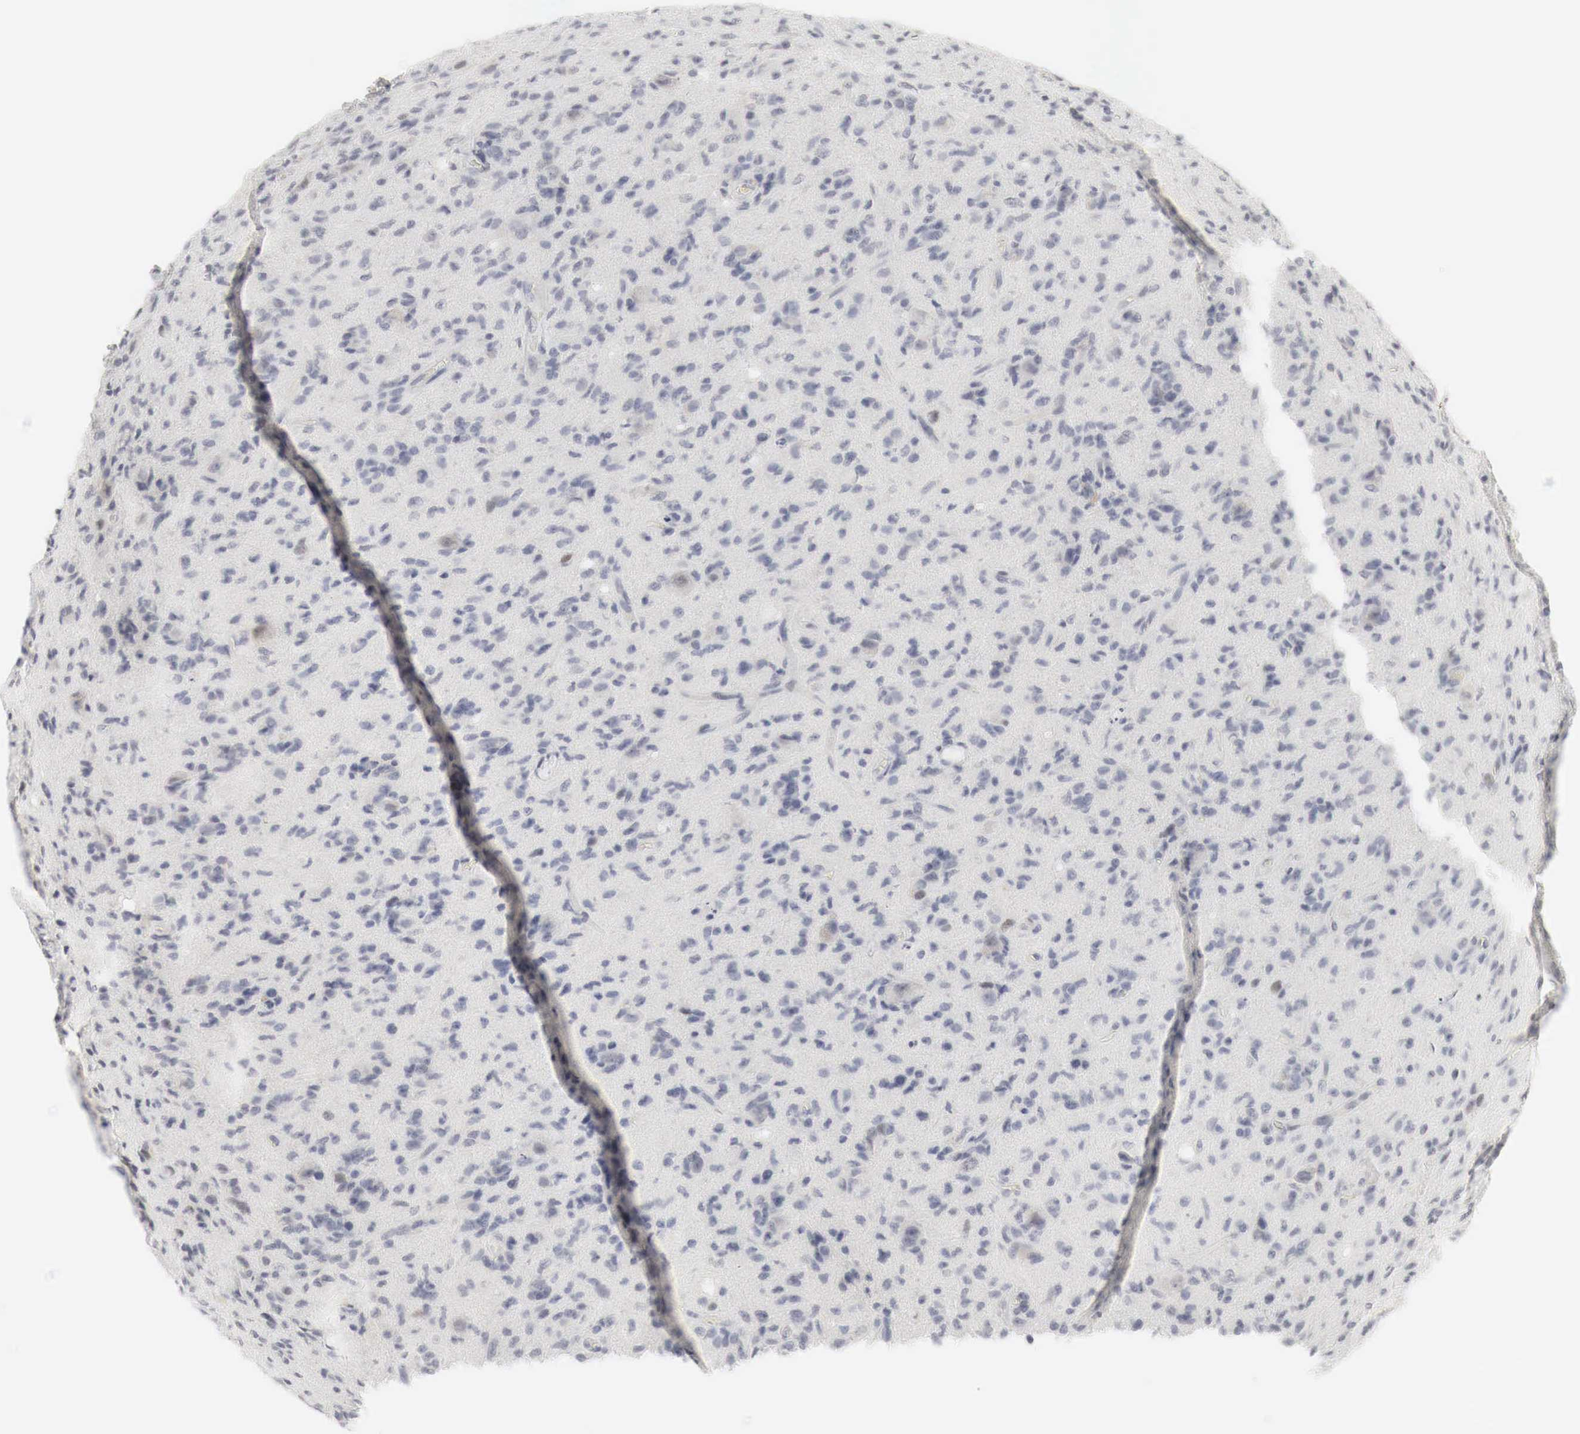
{"staining": {"intensity": "negative", "quantity": "none", "location": "none"}, "tissue": "glioma", "cell_type": "Tumor cells", "image_type": "cancer", "snomed": [{"axis": "morphology", "description": "Glioma, malignant, High grade"}, {"axis": "topography", "description": "Brain"}], "caption": "The micrograph shows no significant expression in tumor cells of malignant high-grade glioma. The staining was performed using DAB to visualize the protein expression in brown, while the nuclei were stained in blue with hematoxylin (Magnification: 20x).", "gene": "TP63", "patient": {"sex": "male", "age": 36}}